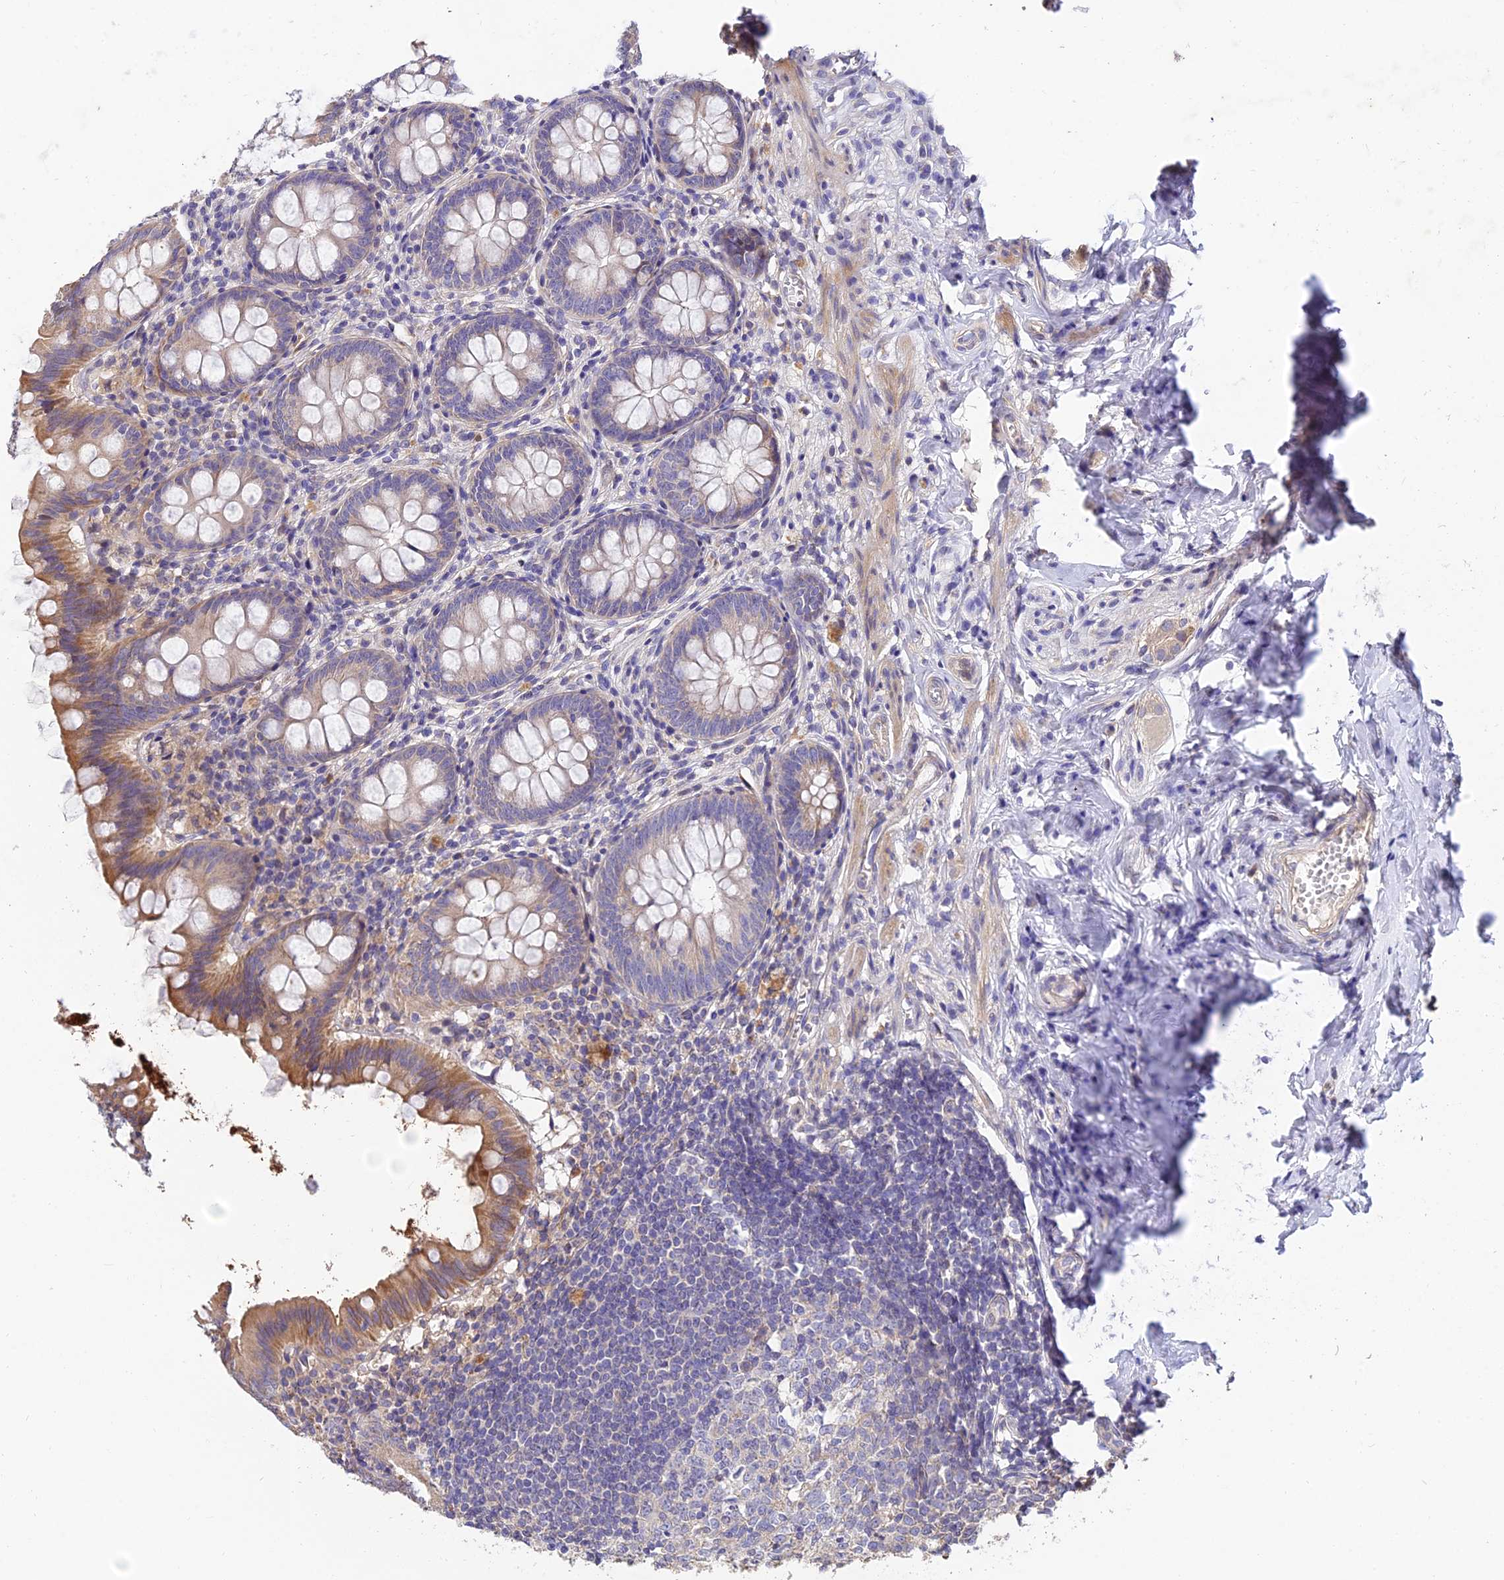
{"staining": {"intensity": "moderate", "quantity": "25%-75%", "location": "cytoplasmic/membranous"}, "tissue": "appendix", "cell_type": "Glandular cells", "image_type": "normal", "snomed": [{"axis": "morphology", "description": "Normal tissue, NOS"}, {"axis": "topography", "description": "Appendix"}], "caption": "Immunohistochemical staining of normal appendix reveals 25%-75% levels of moderate cytoplasmic/membranous protein positivity in approximately 25%-75% of glandular cells.", "gene": "ARL8A", "patient": {"sex": "female", "age": 51}}